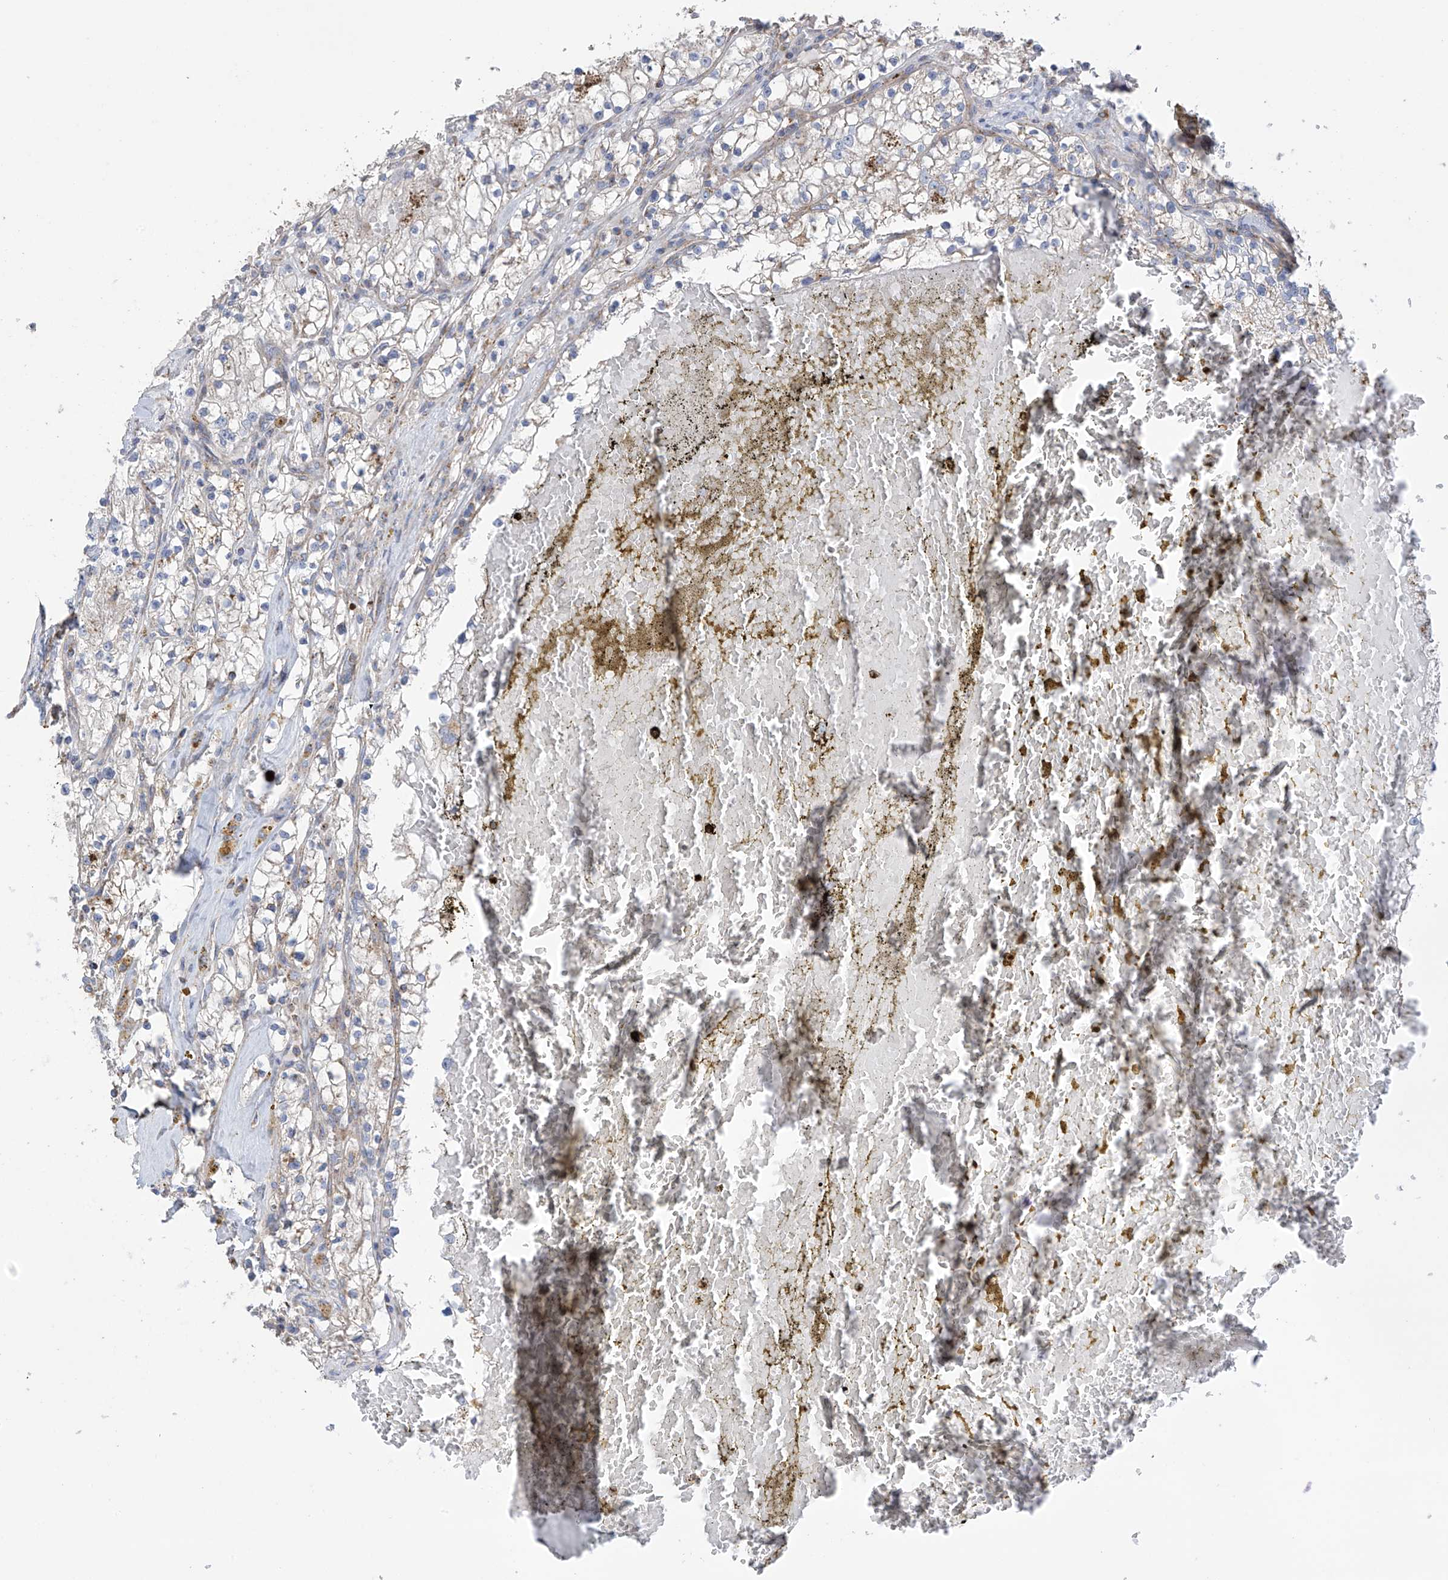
{"staining": {"intensity": "negative", "quantity": "none", "location": "none"}, "tissue": "renal cancer", "cell_type": "Tumor cells", "image_type": "cancer", "snomed": [{"axis": "morphology", "description": "Normal tissue, NOS"}, {"axis": "morphology", "description": "Adenocarcinoma, NOS"}, {"axis": "topography", "description": "Kidney"}], "caption": "A high-resolution image shows immunohistochemistry staining of renal cancer (adenocarcinoma), which shows no significant positivity in tumor cells.", "gene": "ITM2B", "patient": {"sex": "male", "age": 68}}